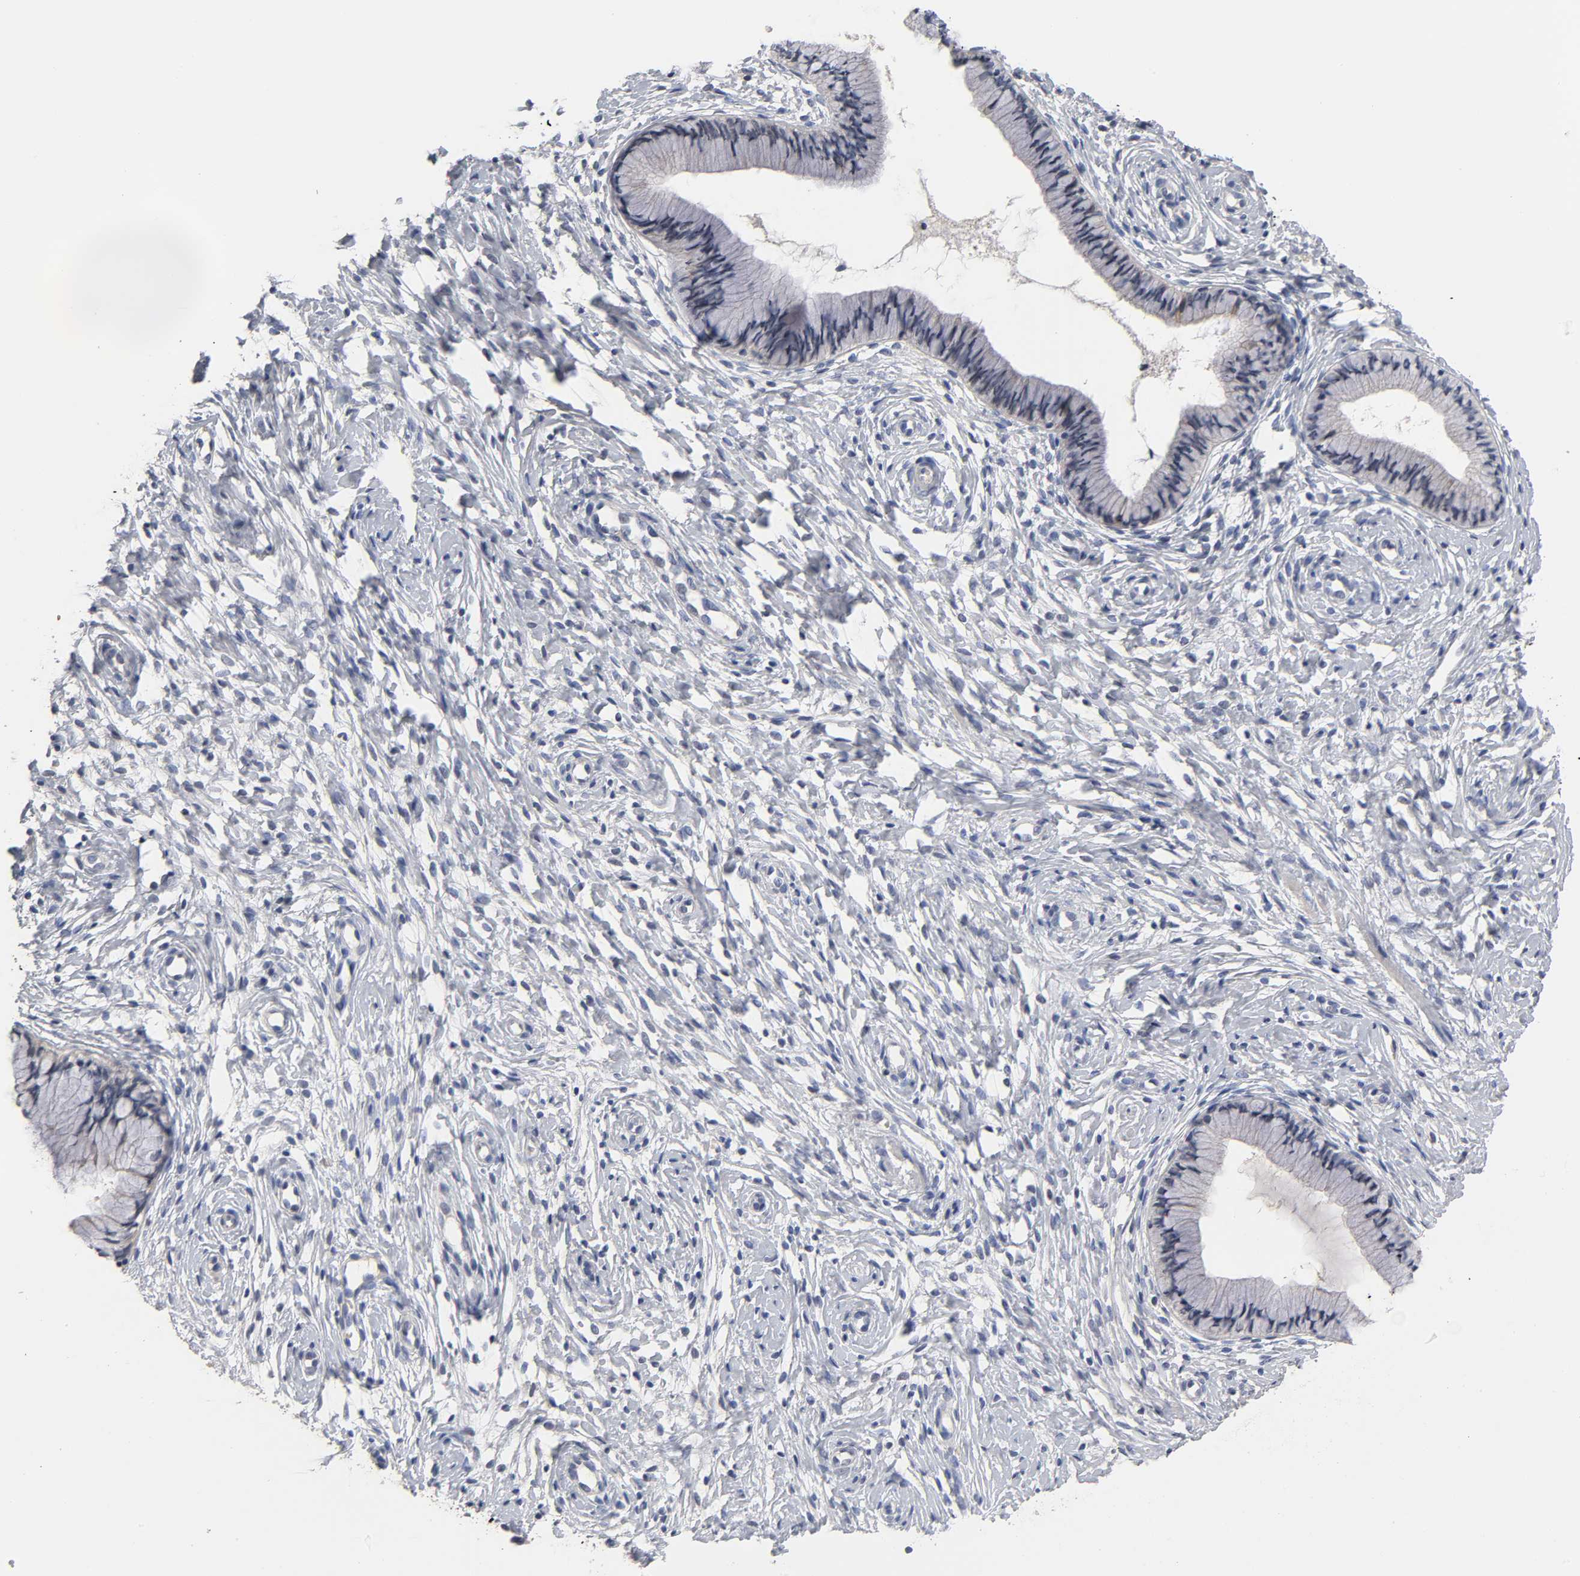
{"staining": {"intensity": "negative", "quantity": "none", "location": "none"}, "tissue": "cervix", "cell_type": "Glandular cells", "image_type": "normal", "snomed": [{"axis": "morphology", "description": "Normal tissue, NOS"}, {"axis": "topography", "description": "Cervix"}], "caption": "There is no significant staining in glandular cells of cervix.", "gene": "OVOL1", "patient": {"sex": "female", "age": 46}}